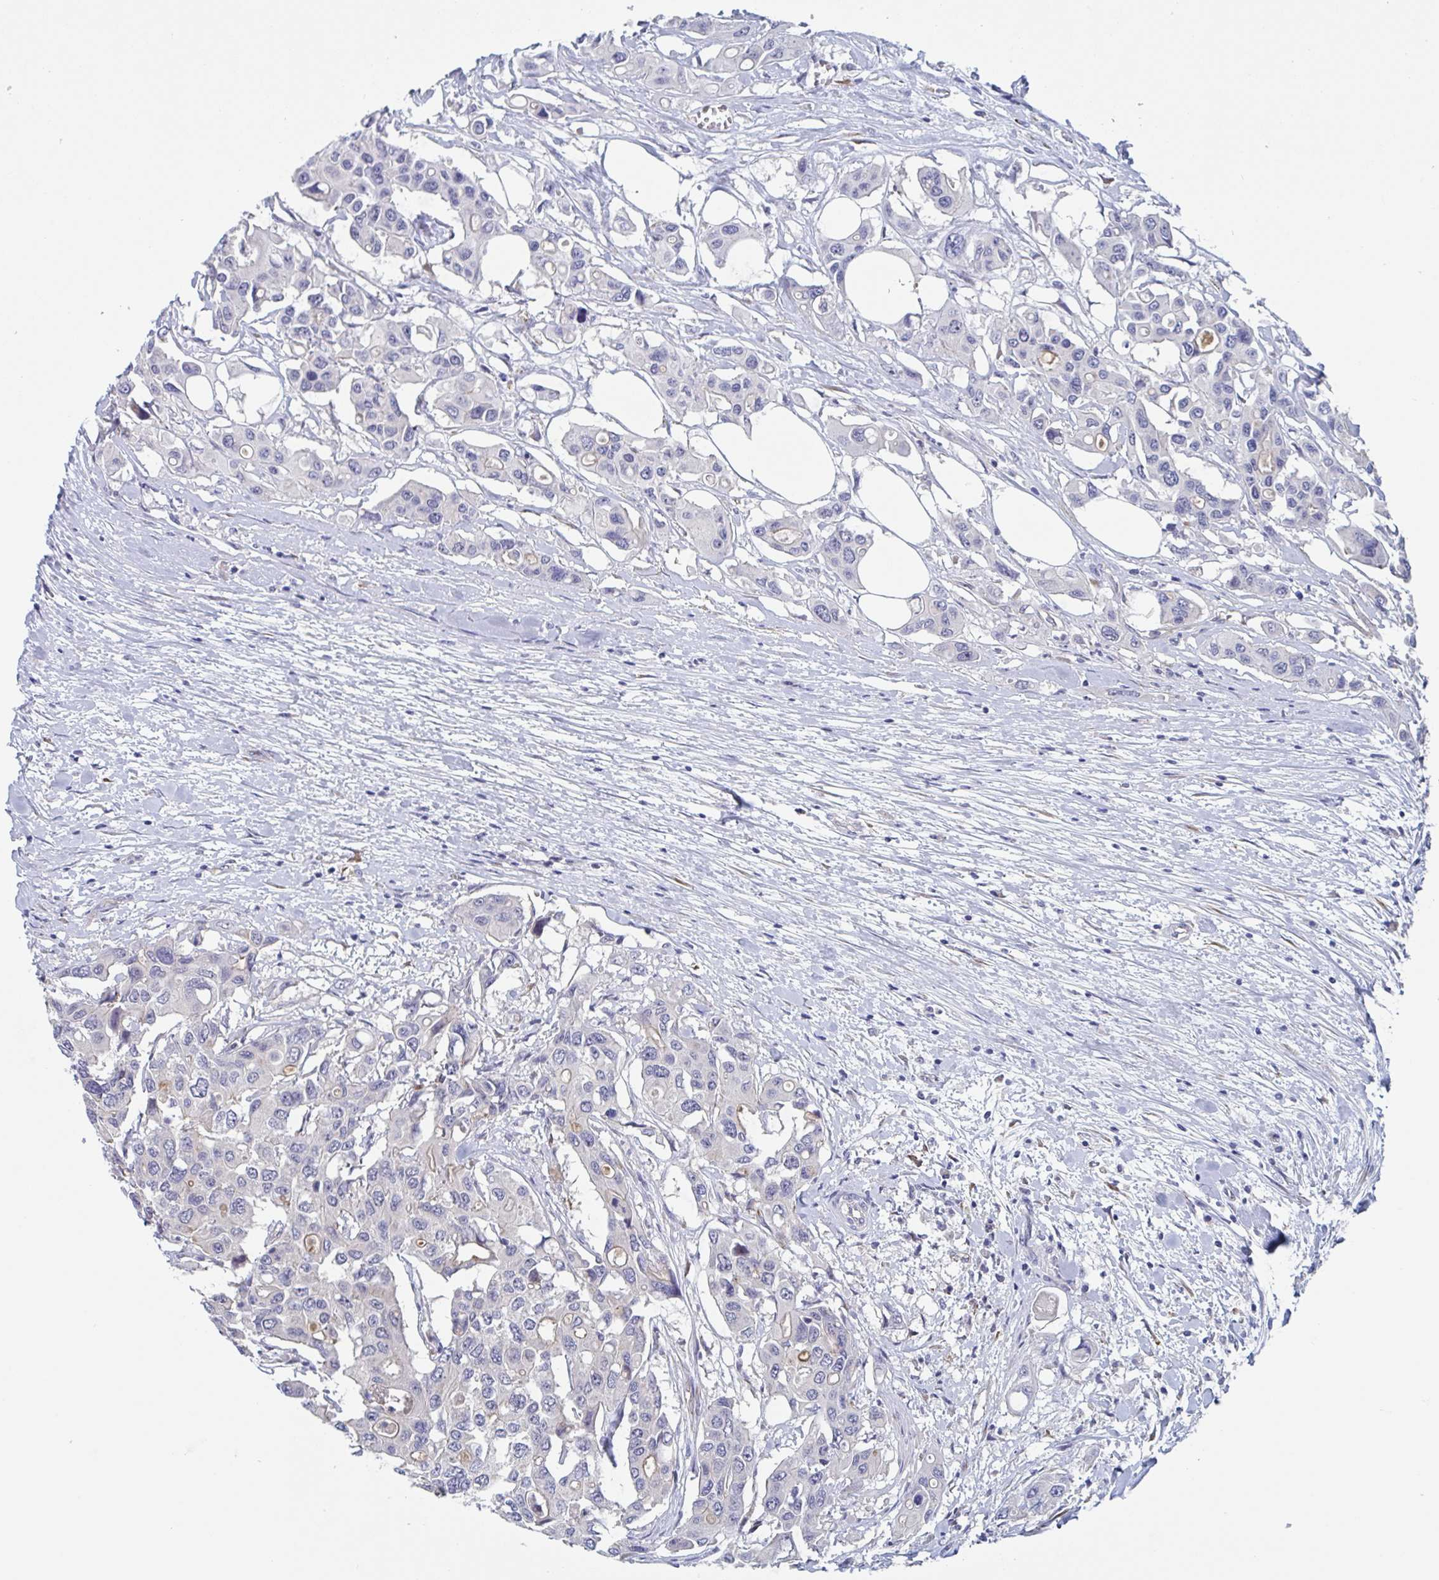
{"staining": {"intensity": "negative", "quantity": "none", "location": "none"}, "tissue": "colorectal cancer", "cell_type": "Tumor cells", "image_type": "cancer", "snomed": [{"axis": "morphology", "description": "Adenocarcinoma, NOS"}, {"axis": "topography", "description": "Colon"}], "caption": "IHC micrograph of neoplastic tissue: colorectal cancer (adenocarcinoma) stained with DAB displays no significant protein positivity in tumor cells. The staining was performed using DAB (3,3'-diaminobenzidine) to visualize the protein expression in brown, while the nuclei were stained in blue with hematoxylin (Magnification: 20x).", "gene": "ST14", "patient": {"sex": "male", "age": 77}}